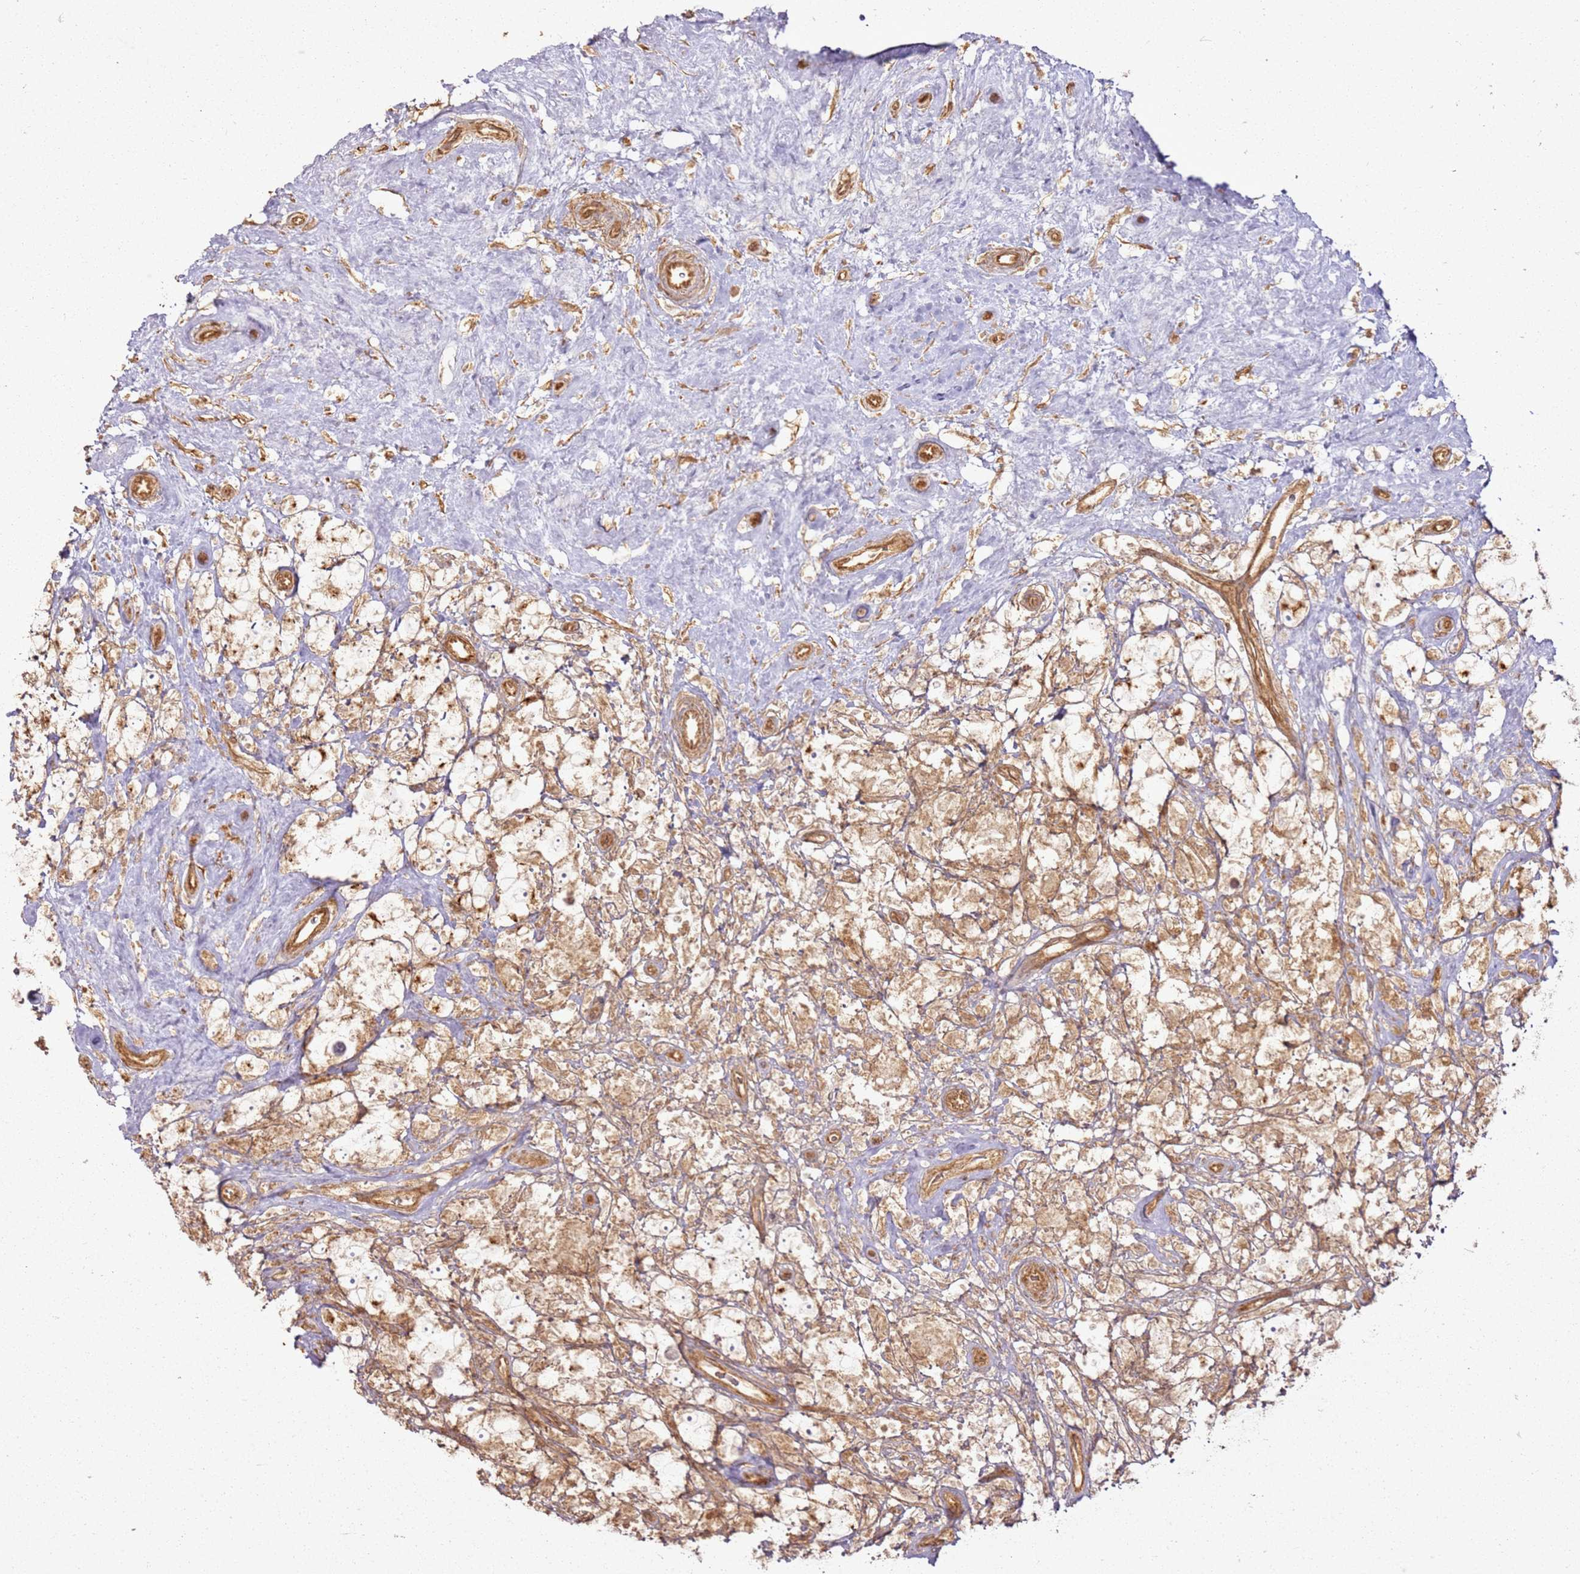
{"staining": {"intensity": "moderate", "quantity": "25%-75%", "location": "cytoplasmic/membranous"}, "tissue": "testis cancer", "cell_type": "Tumor cells", "image_type": "cancer", "snomed": [{"axis": "morphology", "description": "Seminoma, NOS"}, {"axis": "topography", "description": "Testis"}], "caption": "A brown stain highlights moderate cytoplasmic/membranous staining of a protein in human testis seminoma tumor cells.", "gene": "ZNF776", "patient": {"sex": "male", "age": 49}}